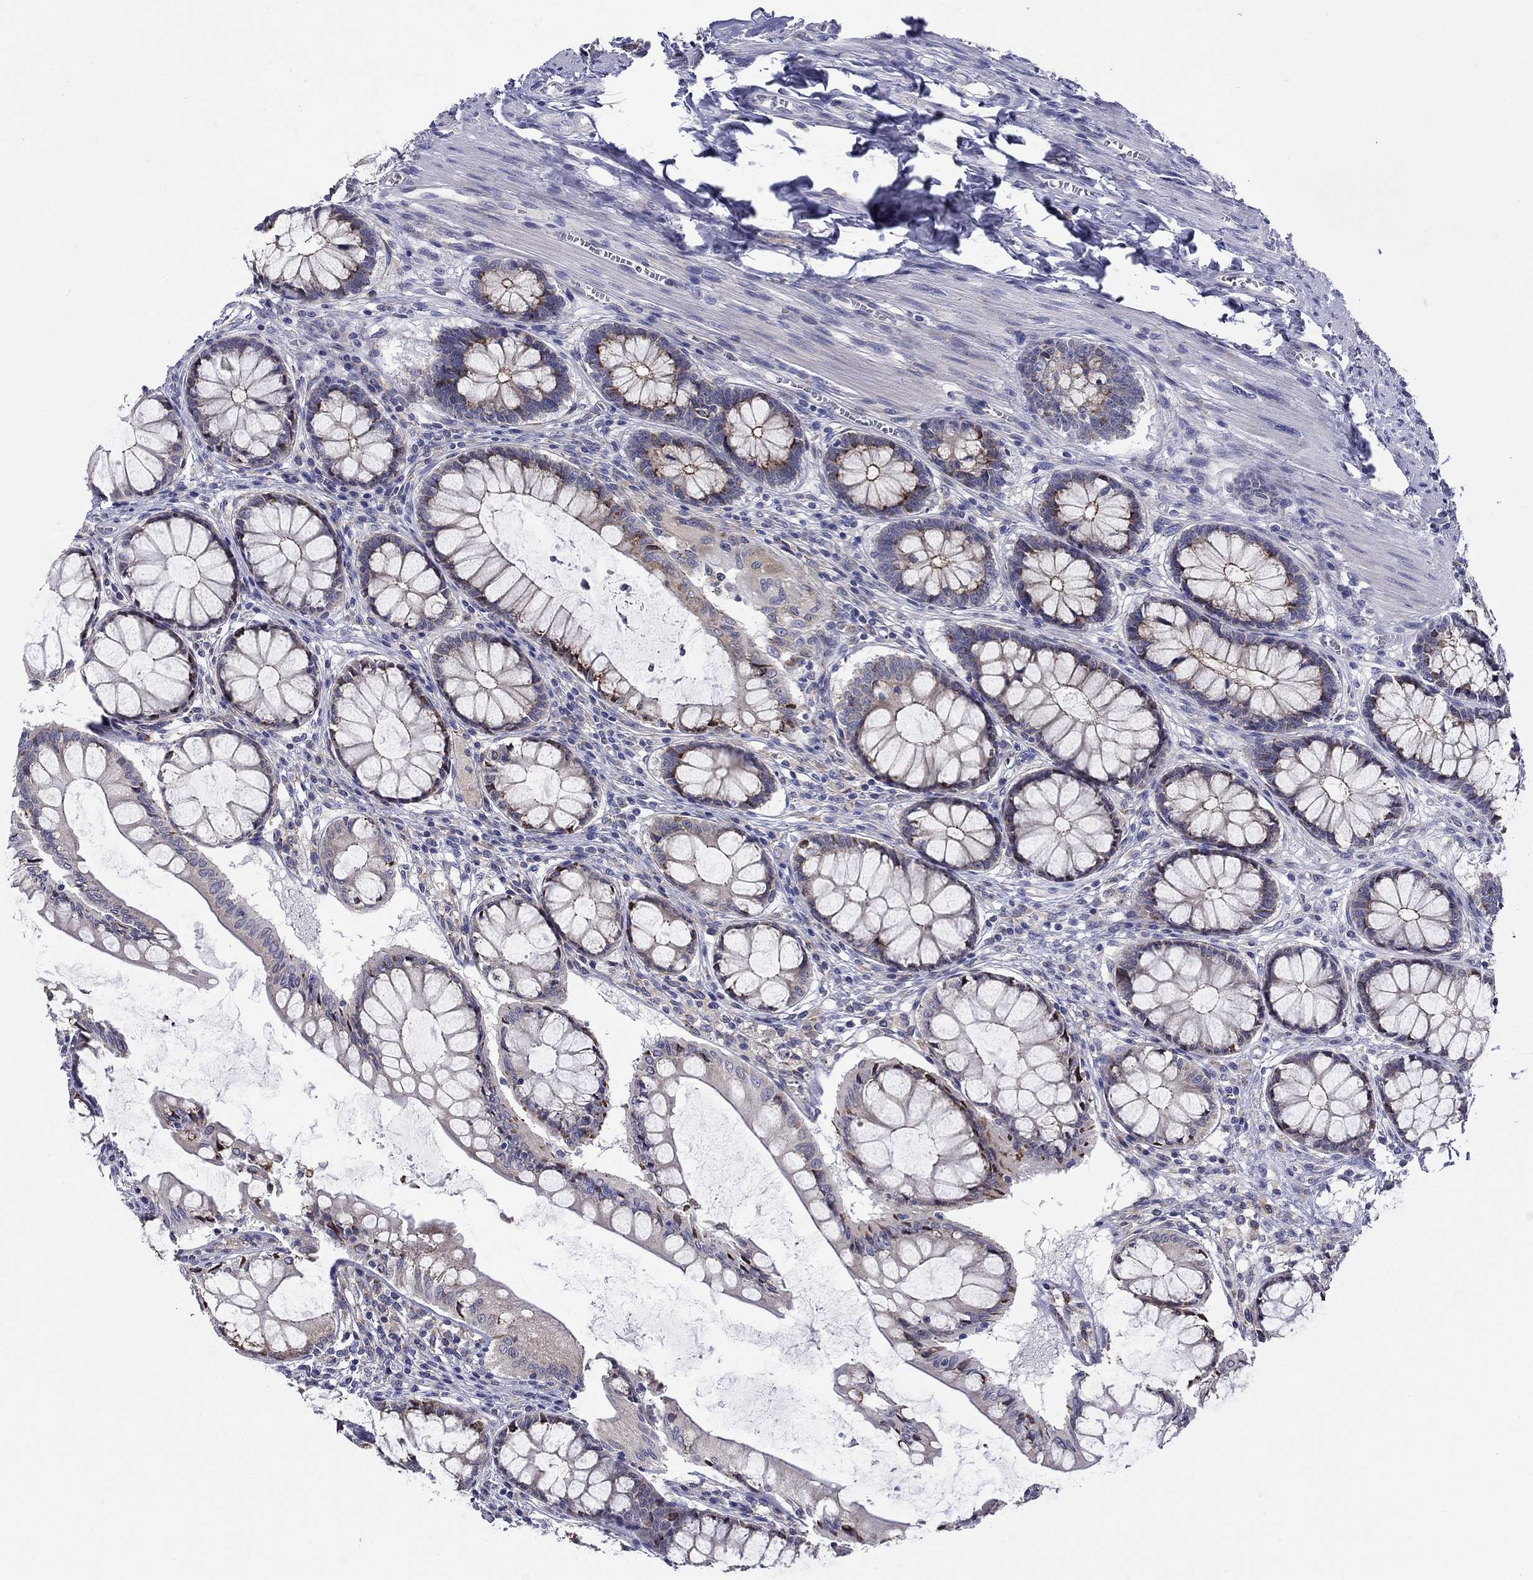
{"staining": {"intensity": "negative", "quantity": "none", "location": "none"}, "tissue": "colon", "cell_type": "Endothelial cells", "image_type": "normal", "snomed": [{"axis": "morphology", "description": "Normal tissue, NOS"}, {"axis": "topography", "description": "Colon"}], "caption": "IHC of benign colon demonstrates no positivity in endothelial cells. The staining was performed using DAB to visualize the protein expression in brown, while the nuclei were stained in blue with hematoxylin (Magnification: 20x).", "gene": "QRFPR", "patient": {"sex": "female", "age": 65}}